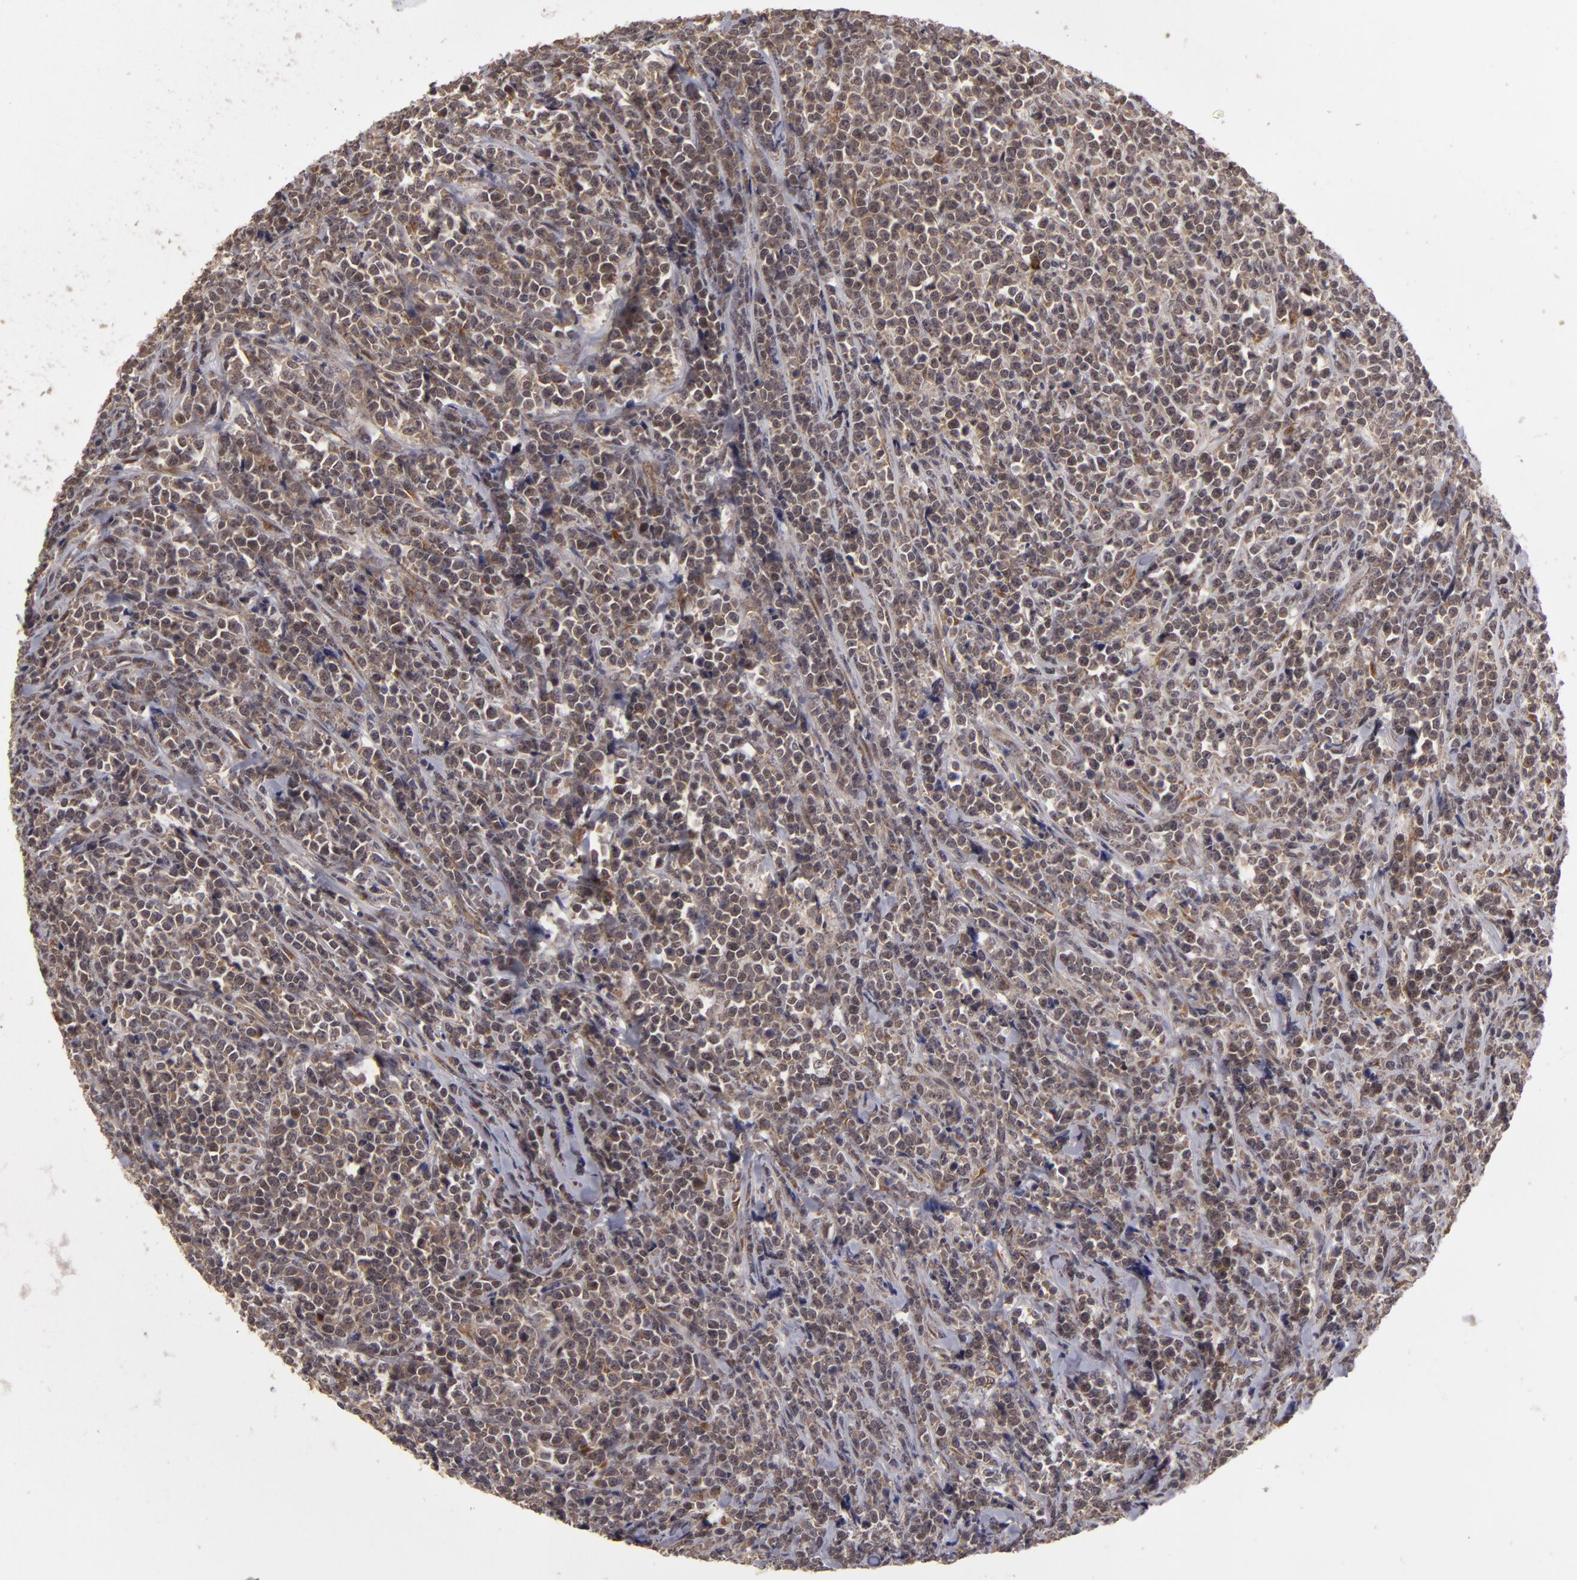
{"staining": {"intensity": "moderate", "quantity": "25%-75%", "location": "nuclear"}, "tissue": "lymphoma", "cell_type": "Tumor cells", "image_type": "cancer", "snomed": [{"axis": "morphology", "description": "Malignant lymphoma, non-Hodgkin's type, High grade"}, {"axis": "topography", "description": "Small intestine"}, {"axis": "topography", "description": "Colon"}], "caption": "Protein staining of lymphoma tissue demonstrates moderate nuclear positivity in about 25%-75% of tumor cells.", "gene": "ZNF133", "patient": {"sex": "male", "age": 8}}